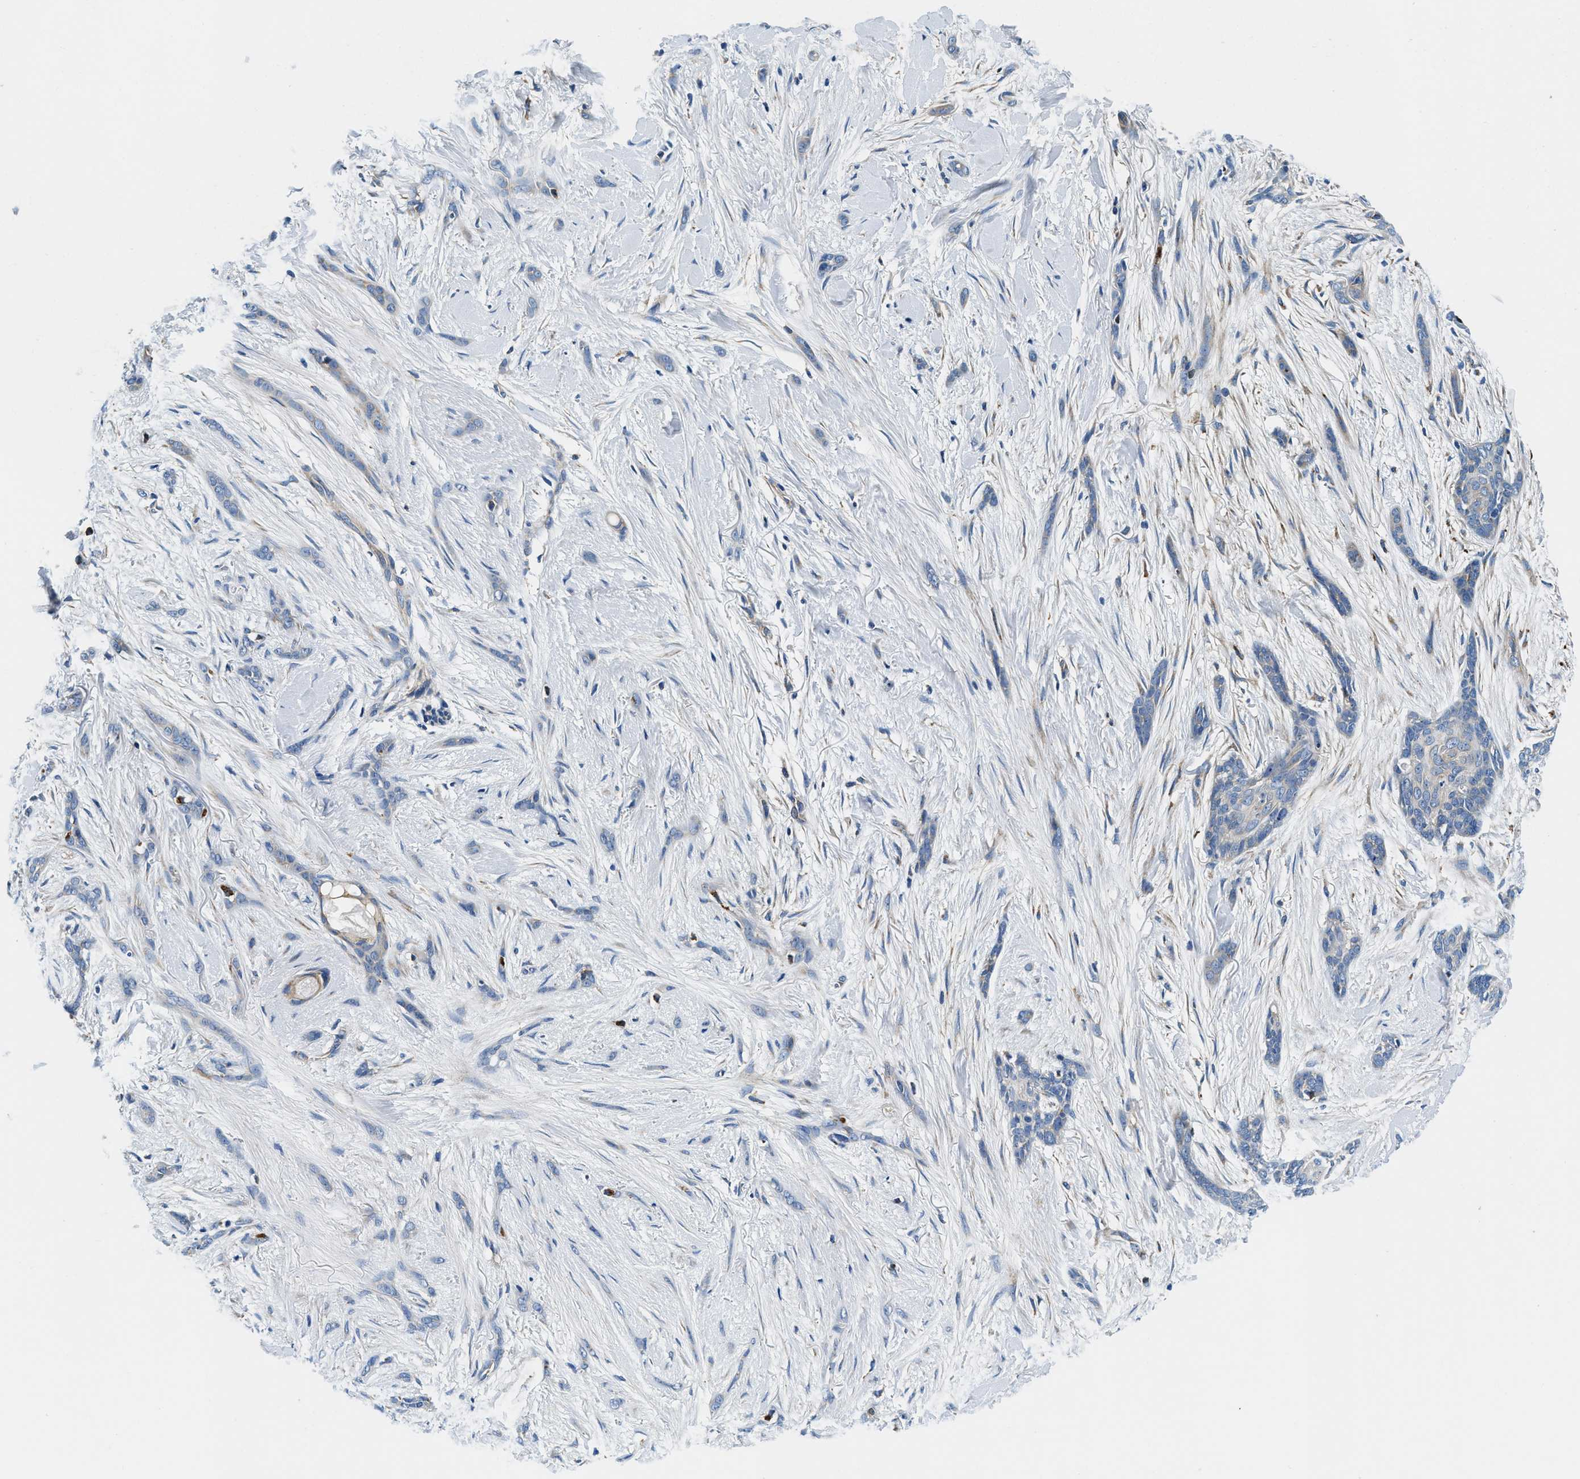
{"staining": {"intensity": "negative", "quantity": "none", "location": "none"}, "tissue": "skin cancer", "cell_type": "Tumor cells", "image_type": "cancer", "snomed": [{"axis": "morphology", "description": "Basal cell carcinoma"}, {"axis": "morphology", "description": "Adnexal tumor, benign"}, {"axis": "topography", "description": "Skin"}], "caption": "The IHC micrograph has no significant expression in tumor cells of basal cell carcinoma (skin) tissue.", "gene": "SAMD4B", "patient": {"sex": "female", "age": 42}}